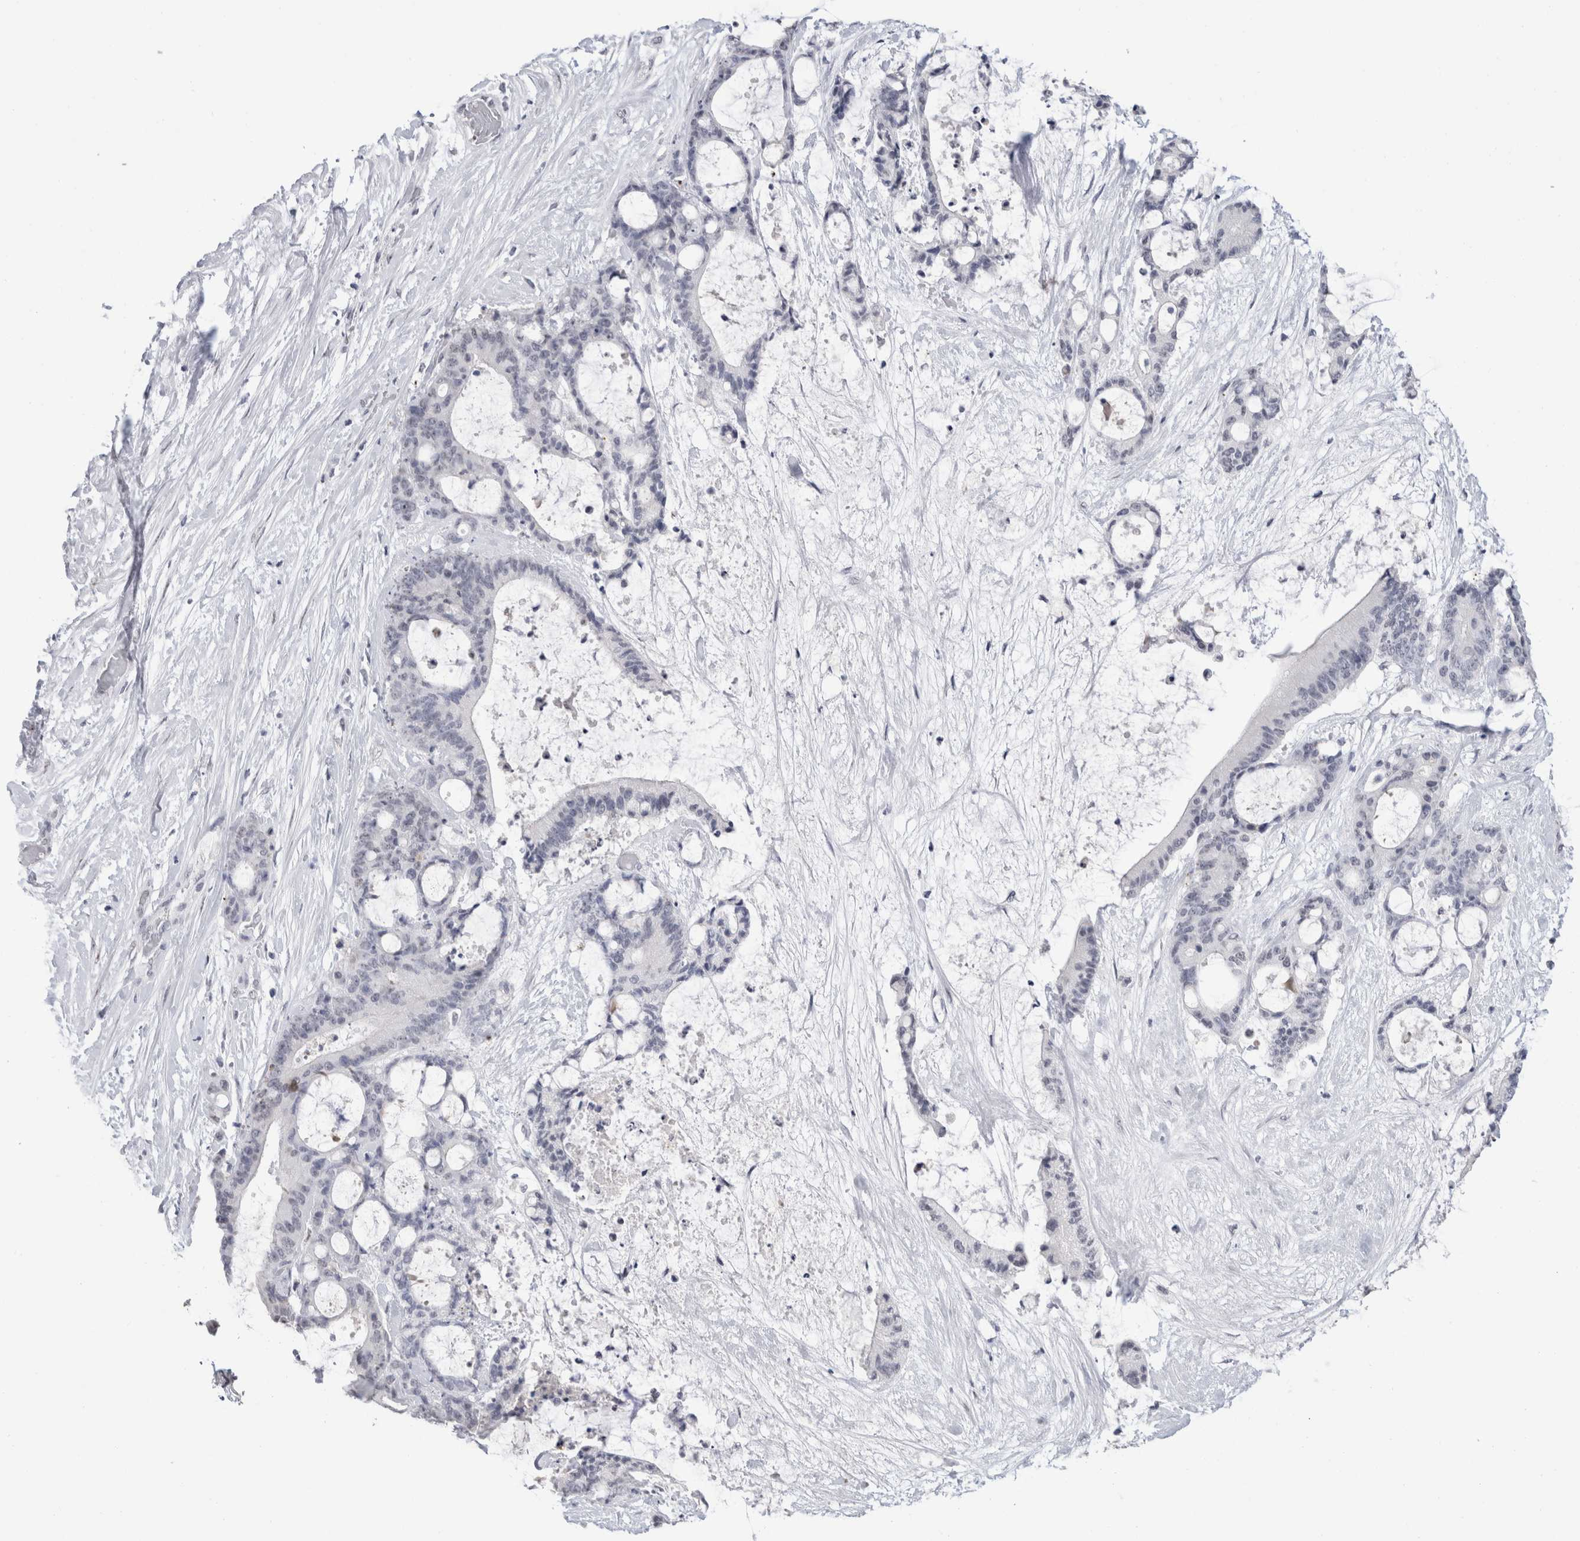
{"staining": {"intensity": "negative", "quantity": "none", "location": "none"}, "tissue": "liver cancer", "cell_type": "Tumor cells", "image_type": "cancer", "snomed": [{"axis": "morphology", "description": "Cholangiocarcinoma"}, {"axis": "topography", "description": "Liver"}], "caption": "Immunohistochemistry histopathology image of neoplastic tissue: human cholangiocarcinoma (liver) stained with DAB displays no significant protein staining in tumor cells.", "gene": "CADM3", "patient": {"sex": "female", "age": 73}}